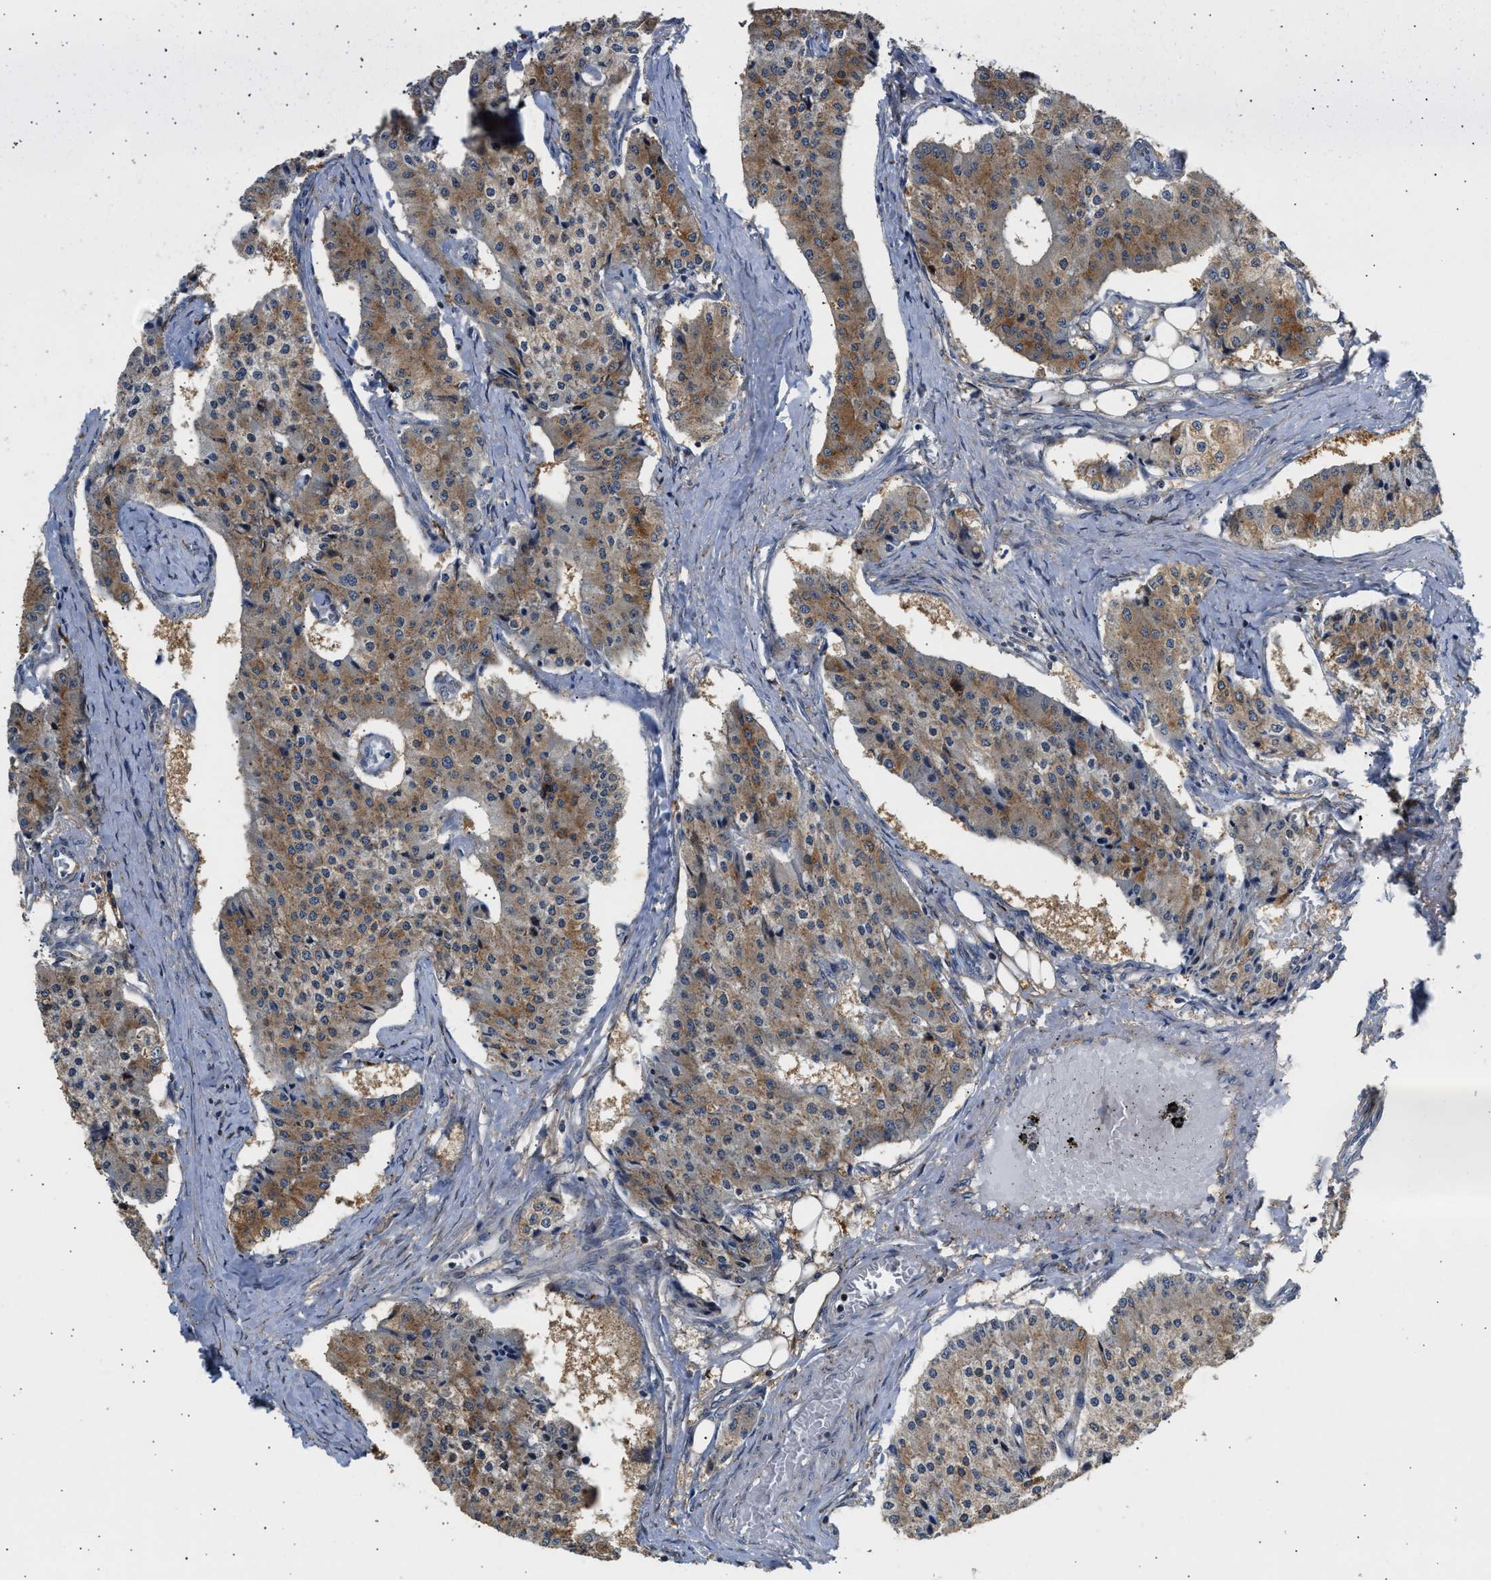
{"staining": {"intensity": "moderate", "quantity": "25%-75%", "location": "cytoplasmic/membranous"}, "tissue": "carcinoid", "cell_type": "Tumor cells", "image_type": "cancer", "snomed": [{"axis": "morphology", "description": "Carcinoid, malignant, NOS"}, {"axis": "topography", "description": "Colon"}], "caption": "Malignant carcinoid stained with a protein marker reveals moderate staining in tumor cells.", "gene": "AMZ1", "patient": {"sex": "female", "age": 52}}